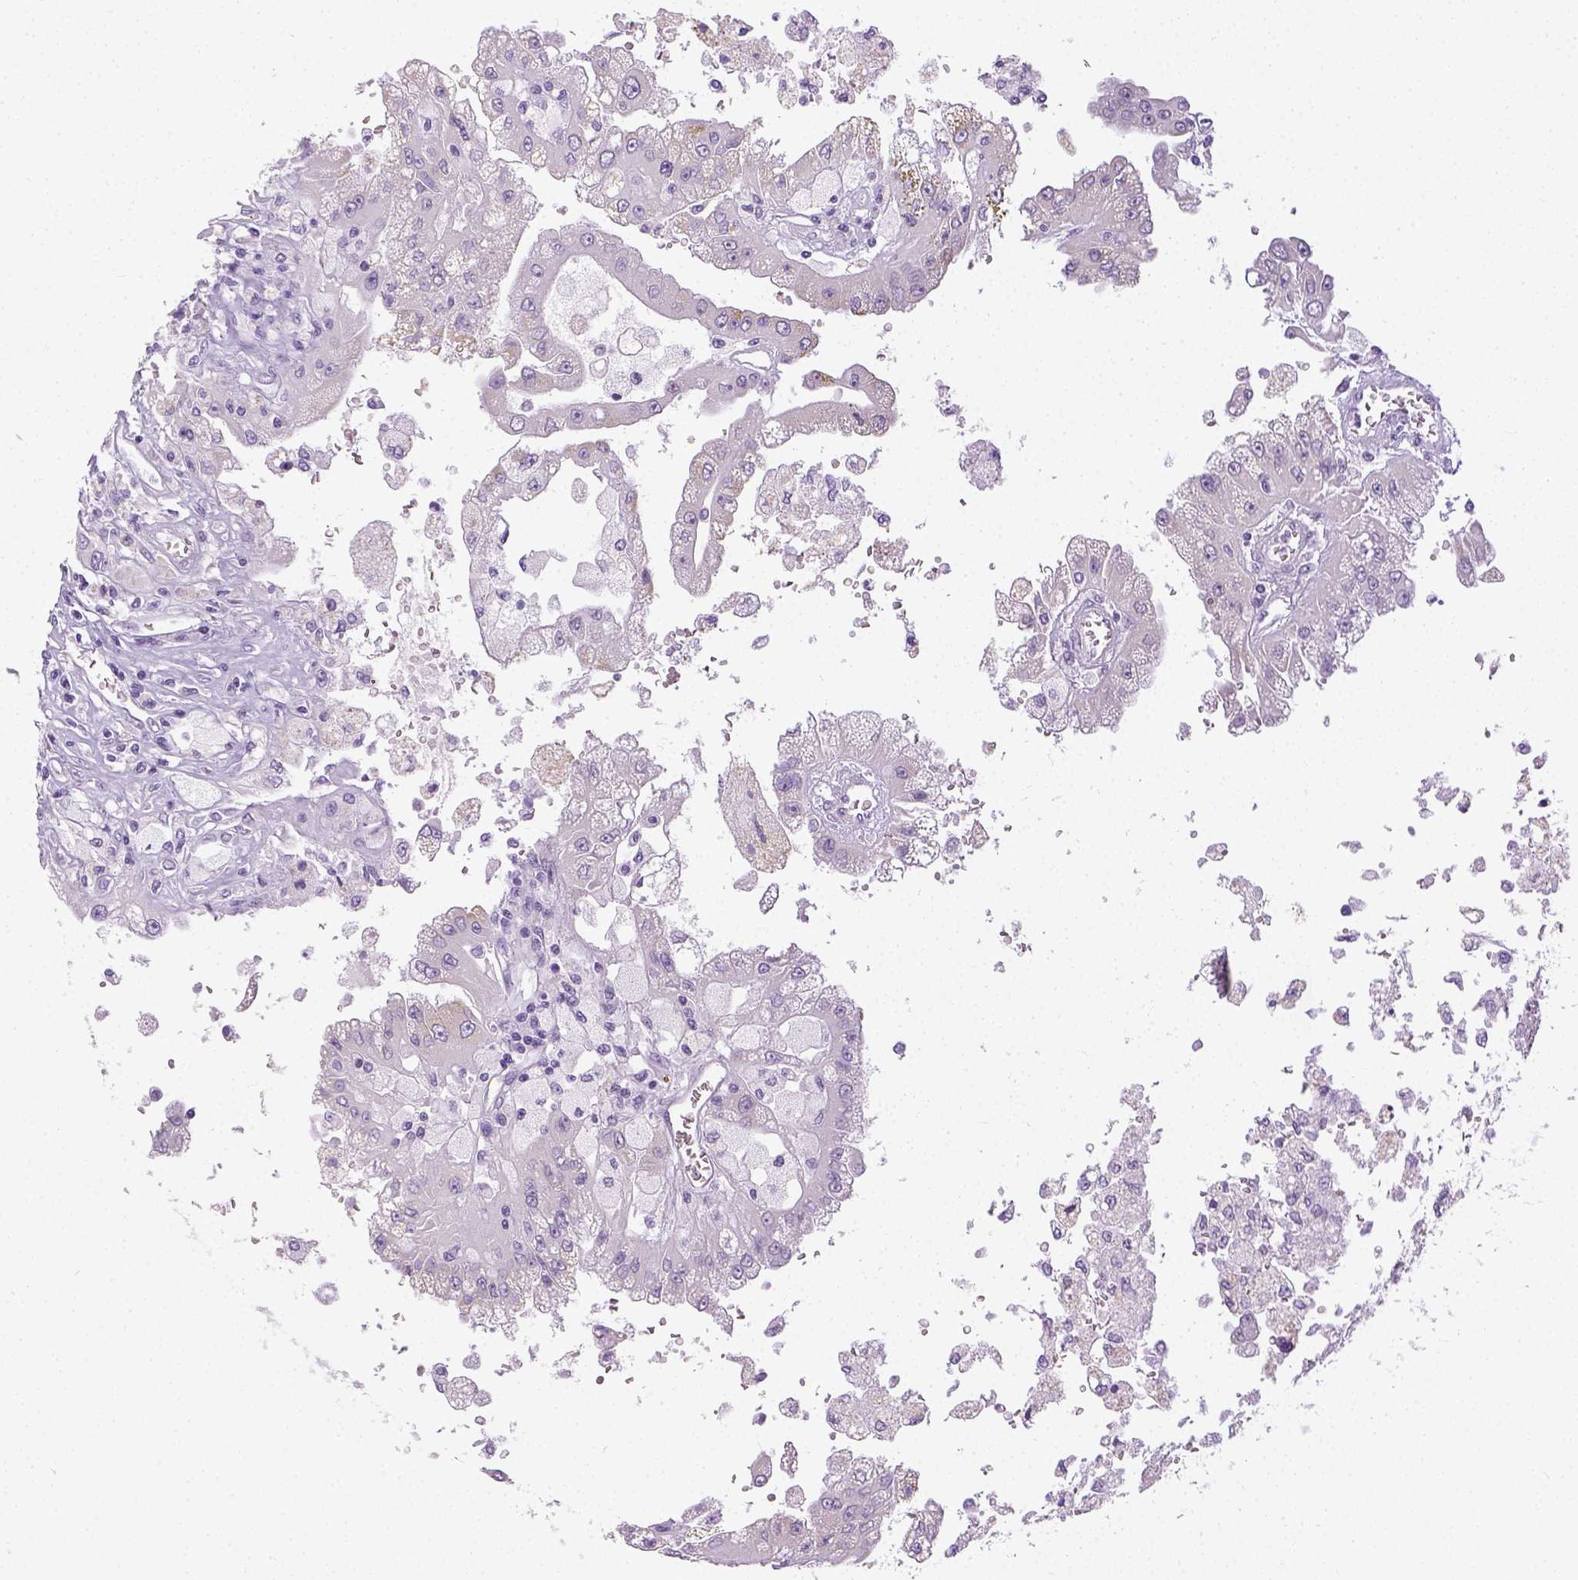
{"staining": {"intensity": "negative", "quantity": "none", "location": "none"}, "tissue": "renal cancer", "cell_type": "Tumor cells", "image_type": "cancer", "snomed": [{"axis": "morphology", "description": "Adenocarcinoma, NOS"}, {"axis": "topography", "description": "Kidney"}], "caption": "Tumor cells show no significant protein staining in renal adenocarcinoma.", "gene": "LGSN", "patient": {"sex": "male", "age": 58}}